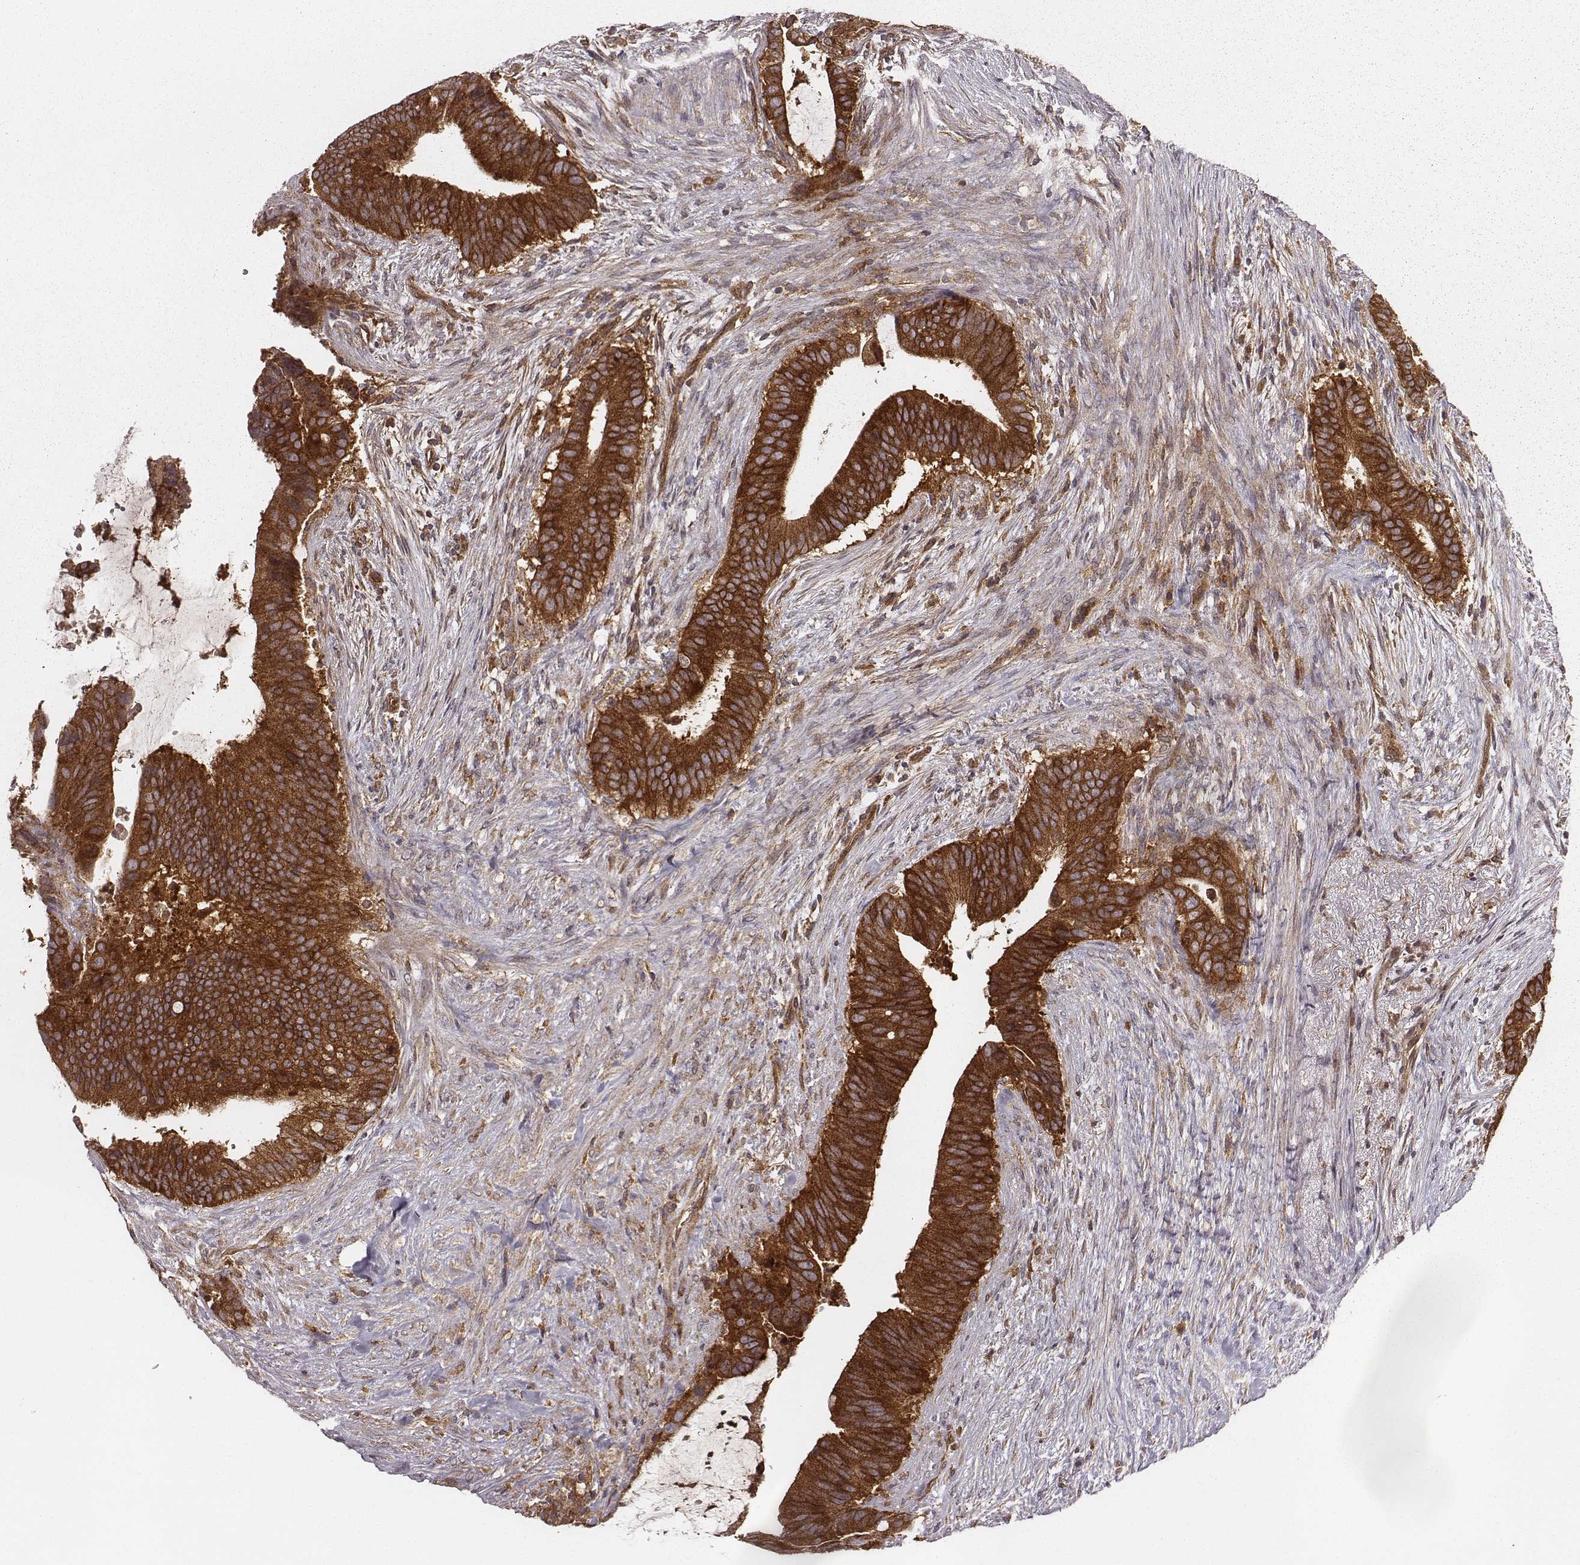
{"staining": {"intensity": "strong", "quantity": ">75%", "location": "cytoplasmic/membranous"}, "tissue": "colorectal cancer", "cell_type": "Tumor cells", "image_type": "cancer", "snomed": [{"axis": "morphology", "description": "Adenocarcinoma, NOS"}, {"axis": "topography", "description": "Colon"}], "caption": "Strong cytoplasmic/membranous expression is present in about >75% of tumor cells in adenocarcinoma (colorectal).", "gene": "VPS26A", "patient": {"sex": "female", "age": 43}}